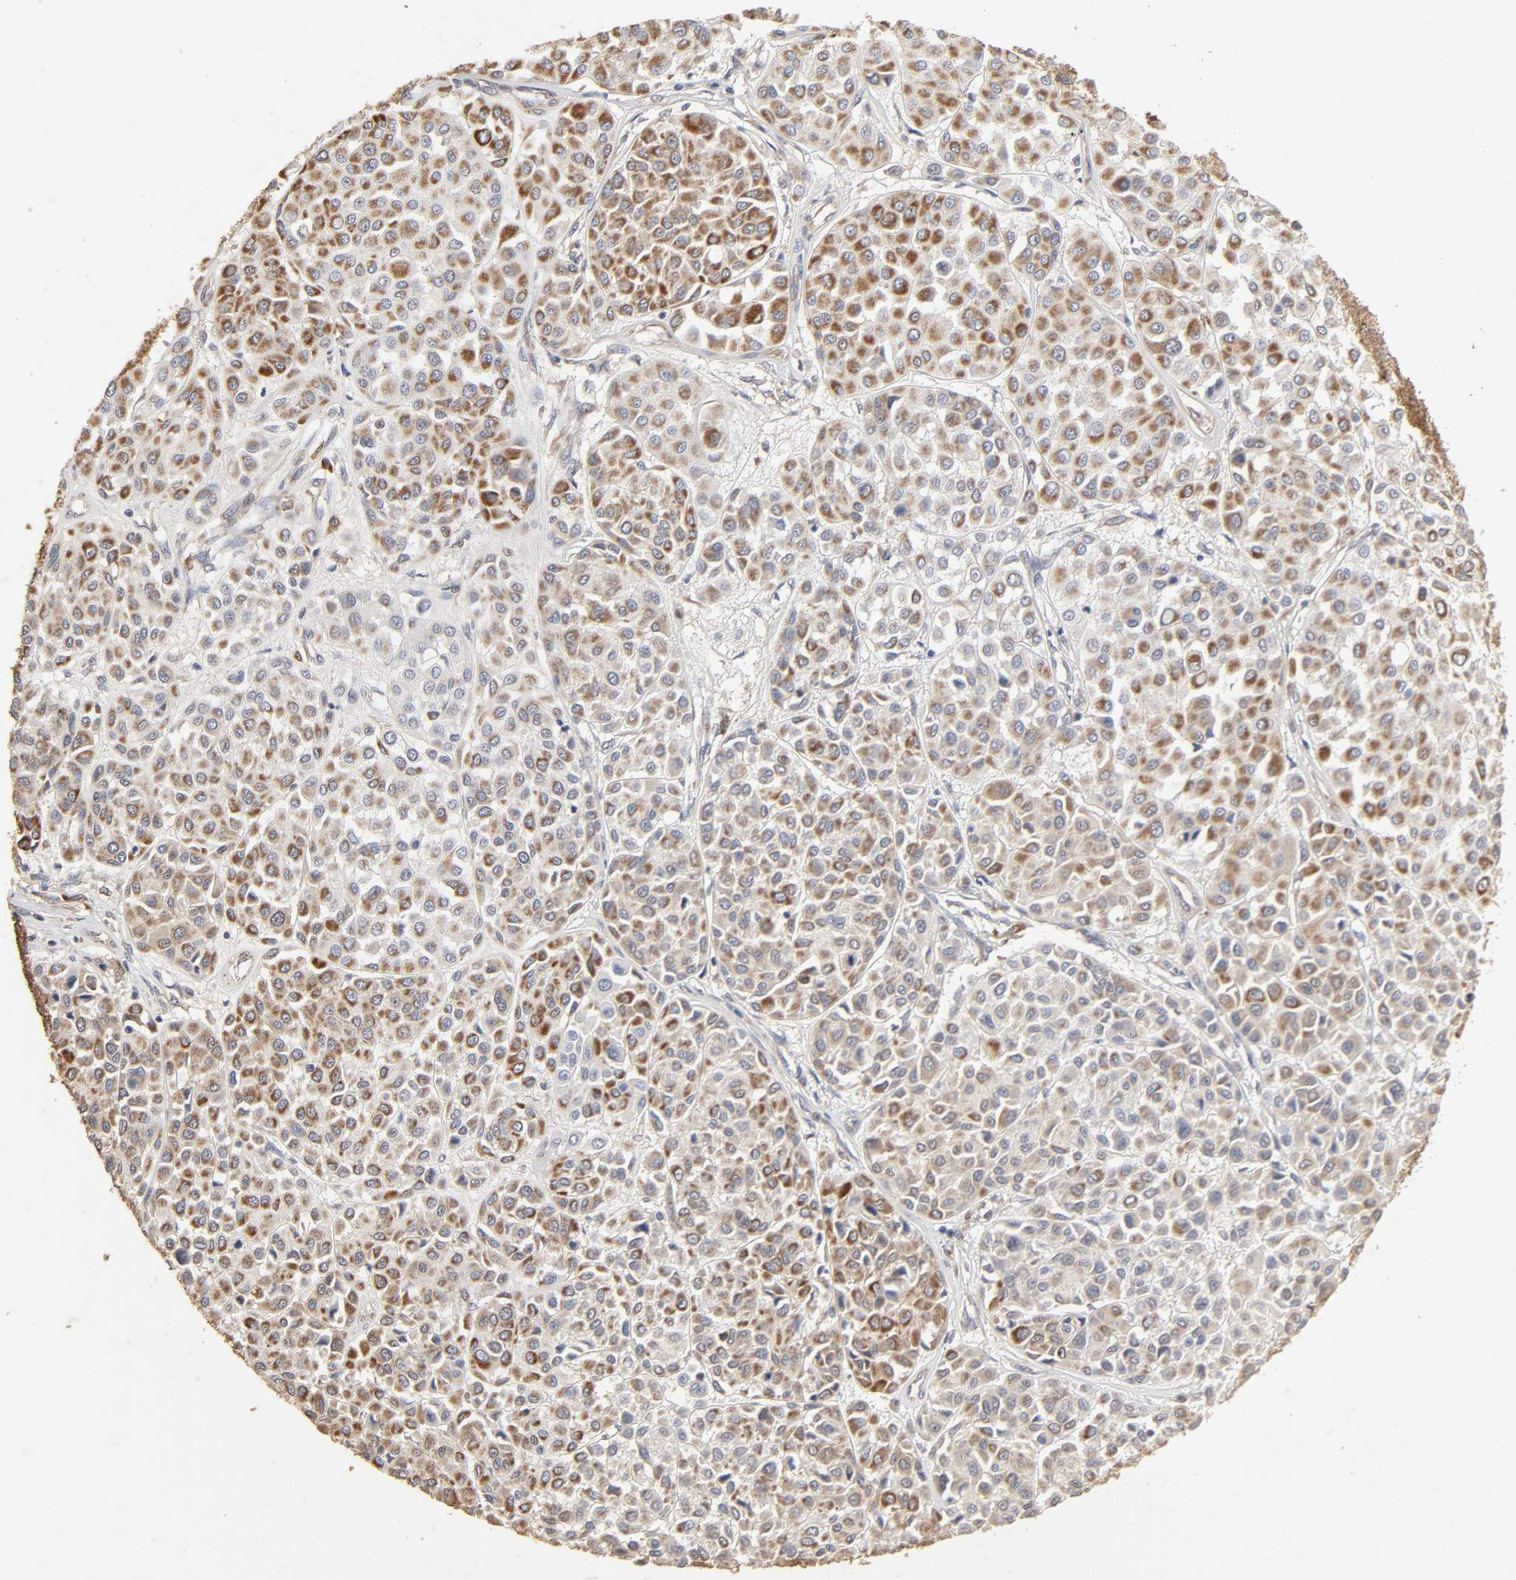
{"staining": {"intensity": "moderate", "quantity": ">75%", "location": "cytoplasmic/membranous"}, "tissue": "melanoma", "cell_type": "Tumor cells", "image_type": "cancer", "snomed": [{"axis": "morphology", "description": "Malignant melanoma, Metastatic site"}, {"axis": "topography", "description": "Soft tissue"}], "caption": "Tumor cells reveal moderate cytoplasmic/membranous positivity in approximately >75% of cells in melanoma.", "gene": "CYCS", "patient": {"sex": "male", "age": 41}}